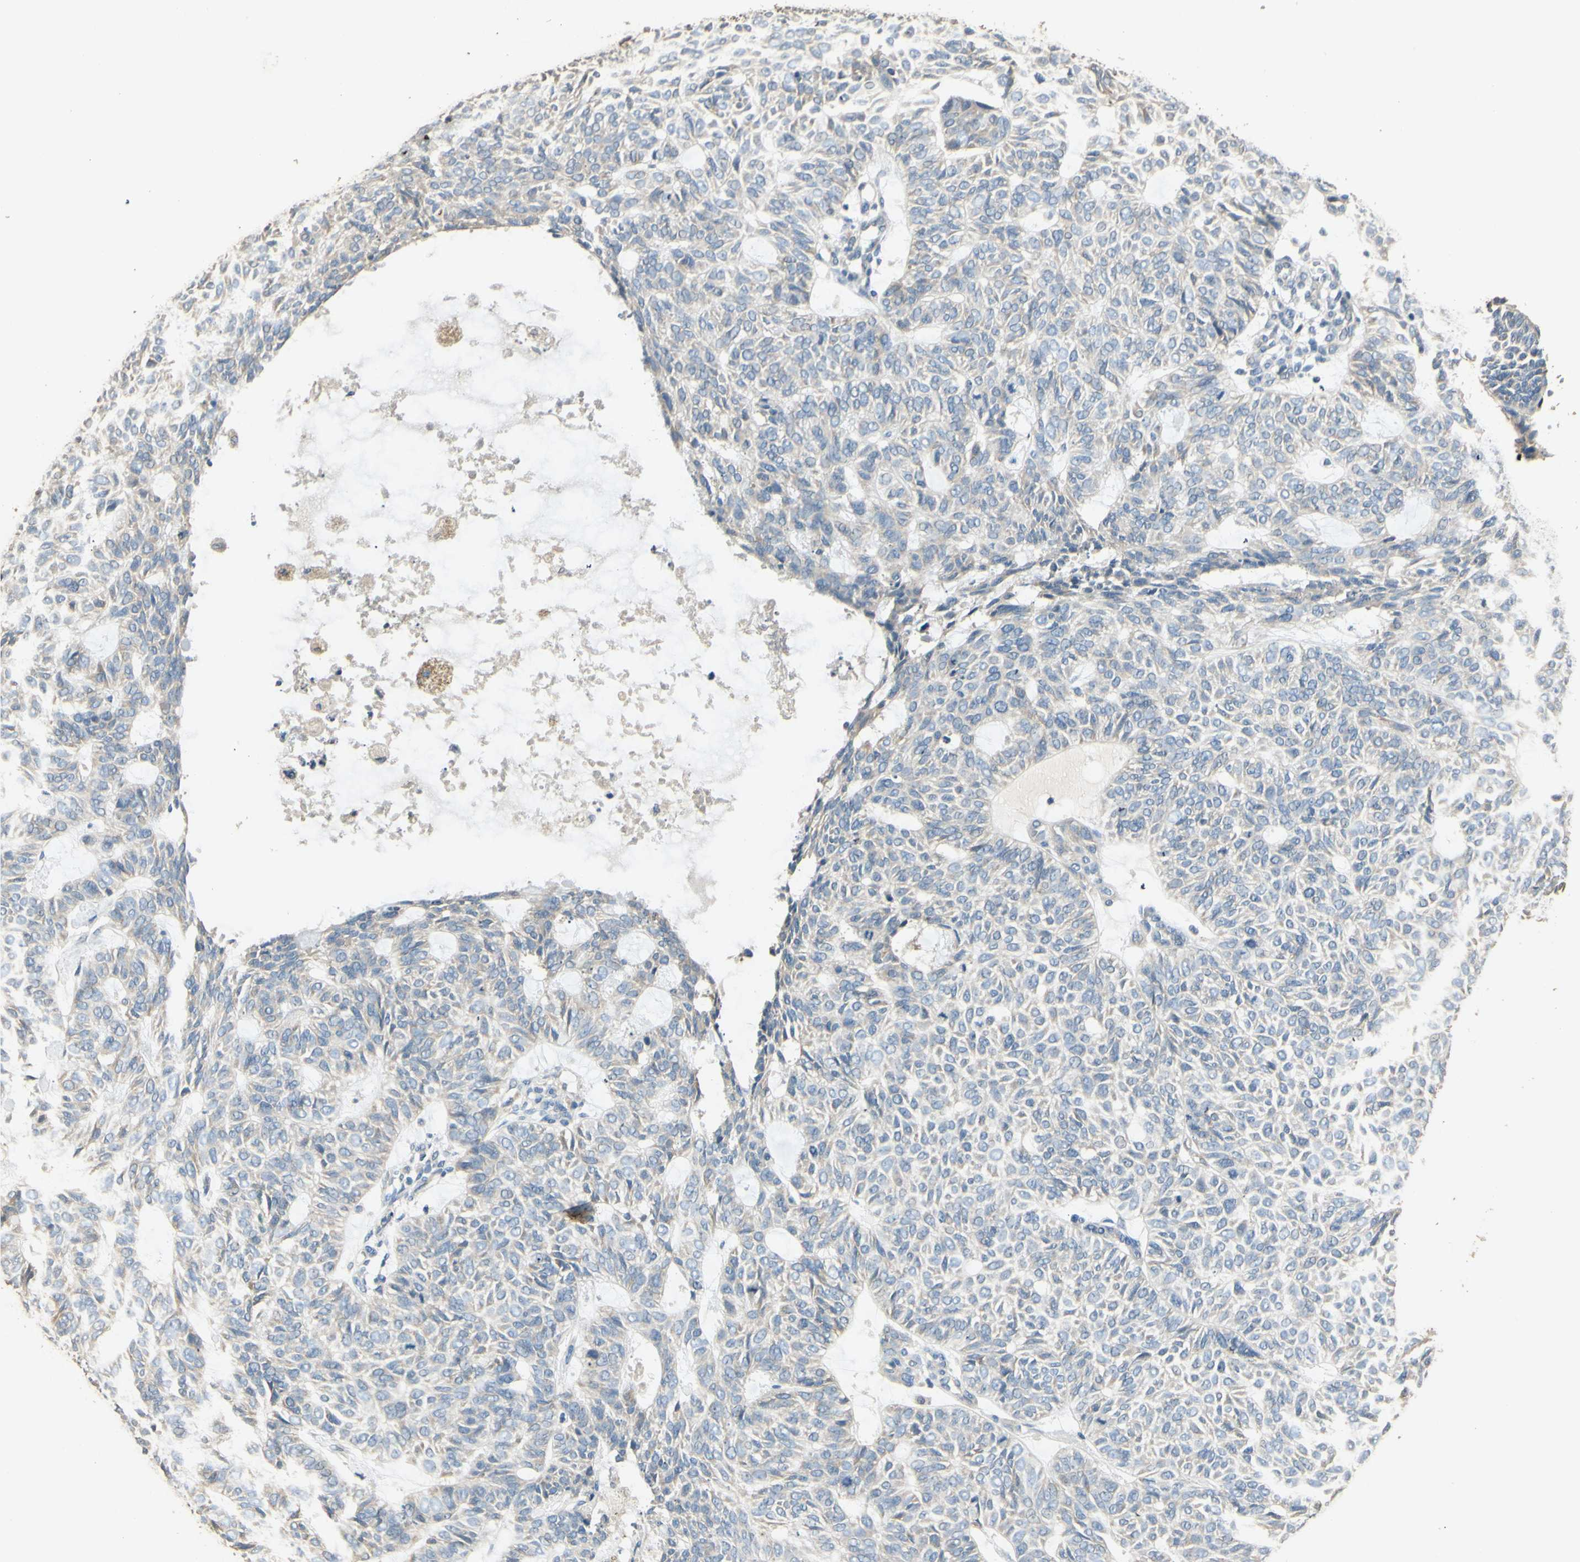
{"staining": {"intensity": "negative", "quantity": "none", "location": "none"}, "tissue": "skin cancer", "cell_type": "Tumor cells", "image_type": "cancer", "snomed": [{"axis": "morphology", "description": "Basal cell carcinoma"}, {"axis": "topography", "description": "Skin"}], "caption": "Skin cancer (basal cell carcinoma) was stained to show a protein in brown. There is no significant staining in tumor cells. Nuclei are stained in blue.", "gene": "ARHGEF17", "patient": {"sex": "male", "age": 87}}